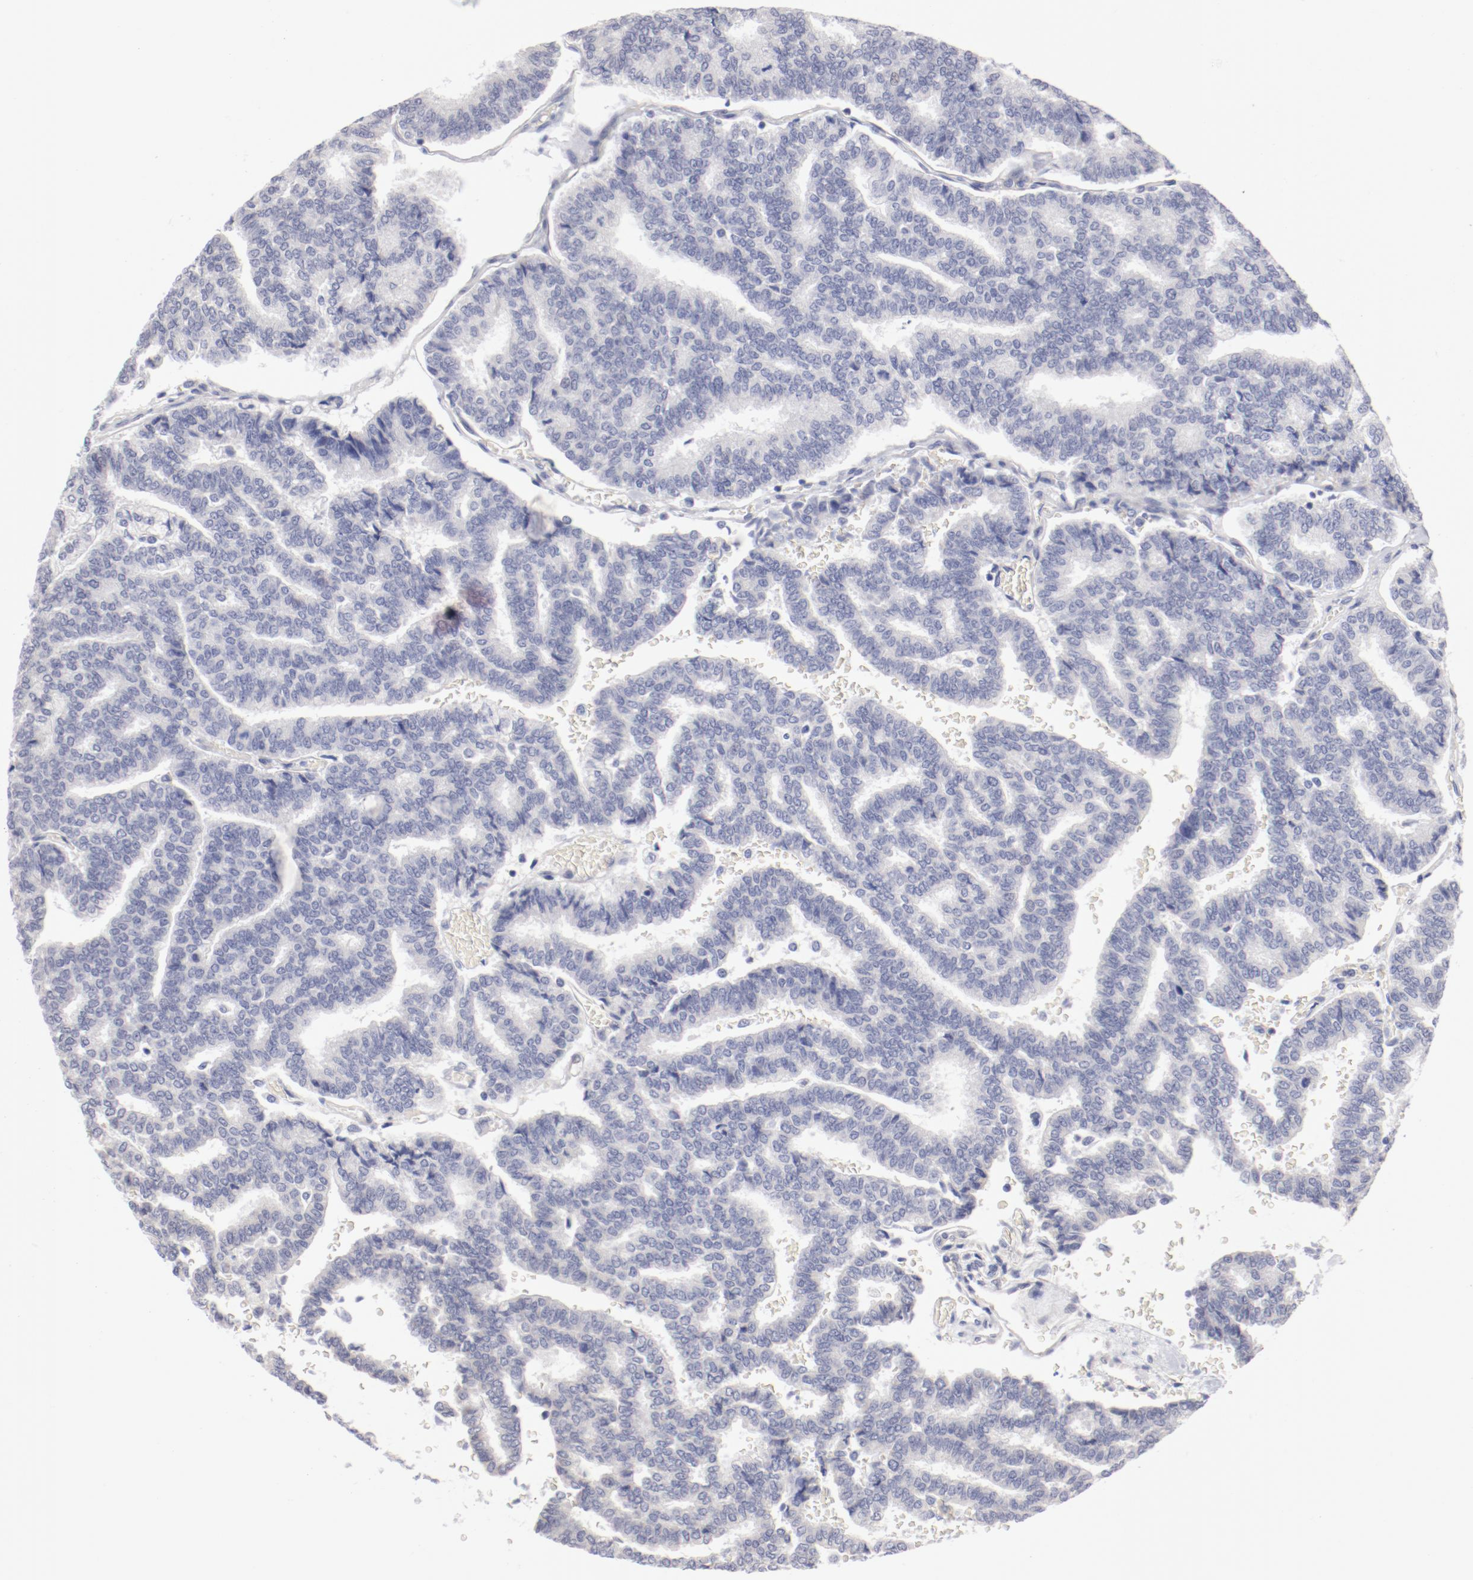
{"staining": {"intensity": "negative", "quantity": "none", "location": "none"}, "tissue": "thyroid cancer", "cell_type": "Tumor cells", "image_type": "cancer", "snomed": [{"axis": "morphology", "description": "Papillary adenocarcinoma, NOS"}, {"axis": "topography", "description": "Thyroid gland"}], "caption": "Photomicrograph shows no protein positivity in tumor cells of thyroid cancer (papillary adenocarcinoma) tissue. (Stains: DAB immunohistochemistry with hematoxylin counter stain, Microscopy: brightfield microscopy at high magnification).", "gene": "LAX1", "patient": {"sex": "female", "age": 35}}